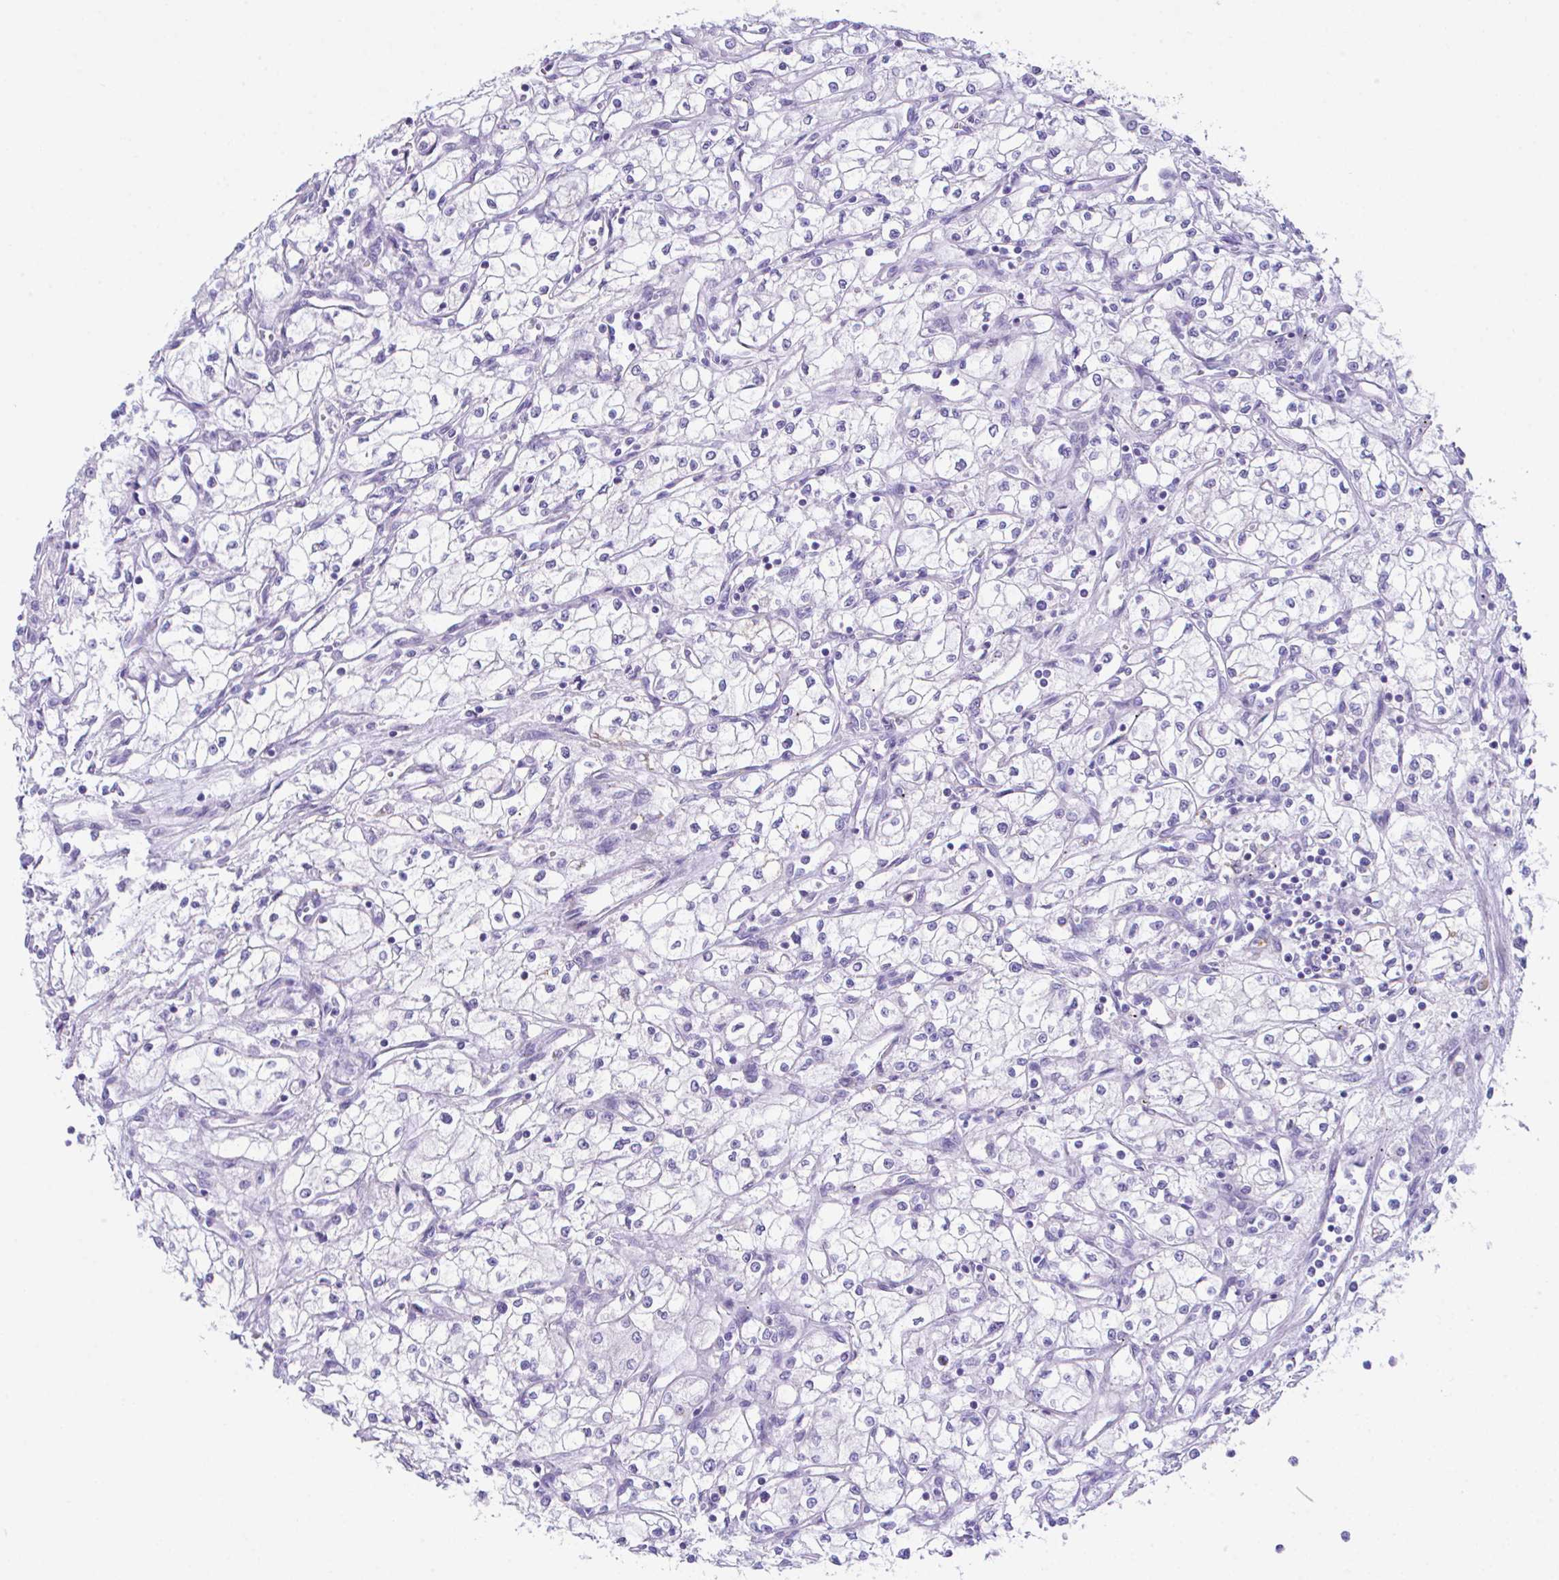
{"staining": {"intensity": "negative", "quantity": "none", "location": "none"}, "tissue": "renal cancer", "cell_type": "Tumor cells", "image_type": "cancer", "snomed": [{"axis": "morphology", "description": "Adenocarcinoma, NOS"}, {"axis": "topography", "description": "Kidney"}], "caption": "Immunohistochemical staining of renal cancer demonstrates no significant expression in tumor cells.", "gene": "HOXB4", "patient": {"sex": "male", "age": 59}}